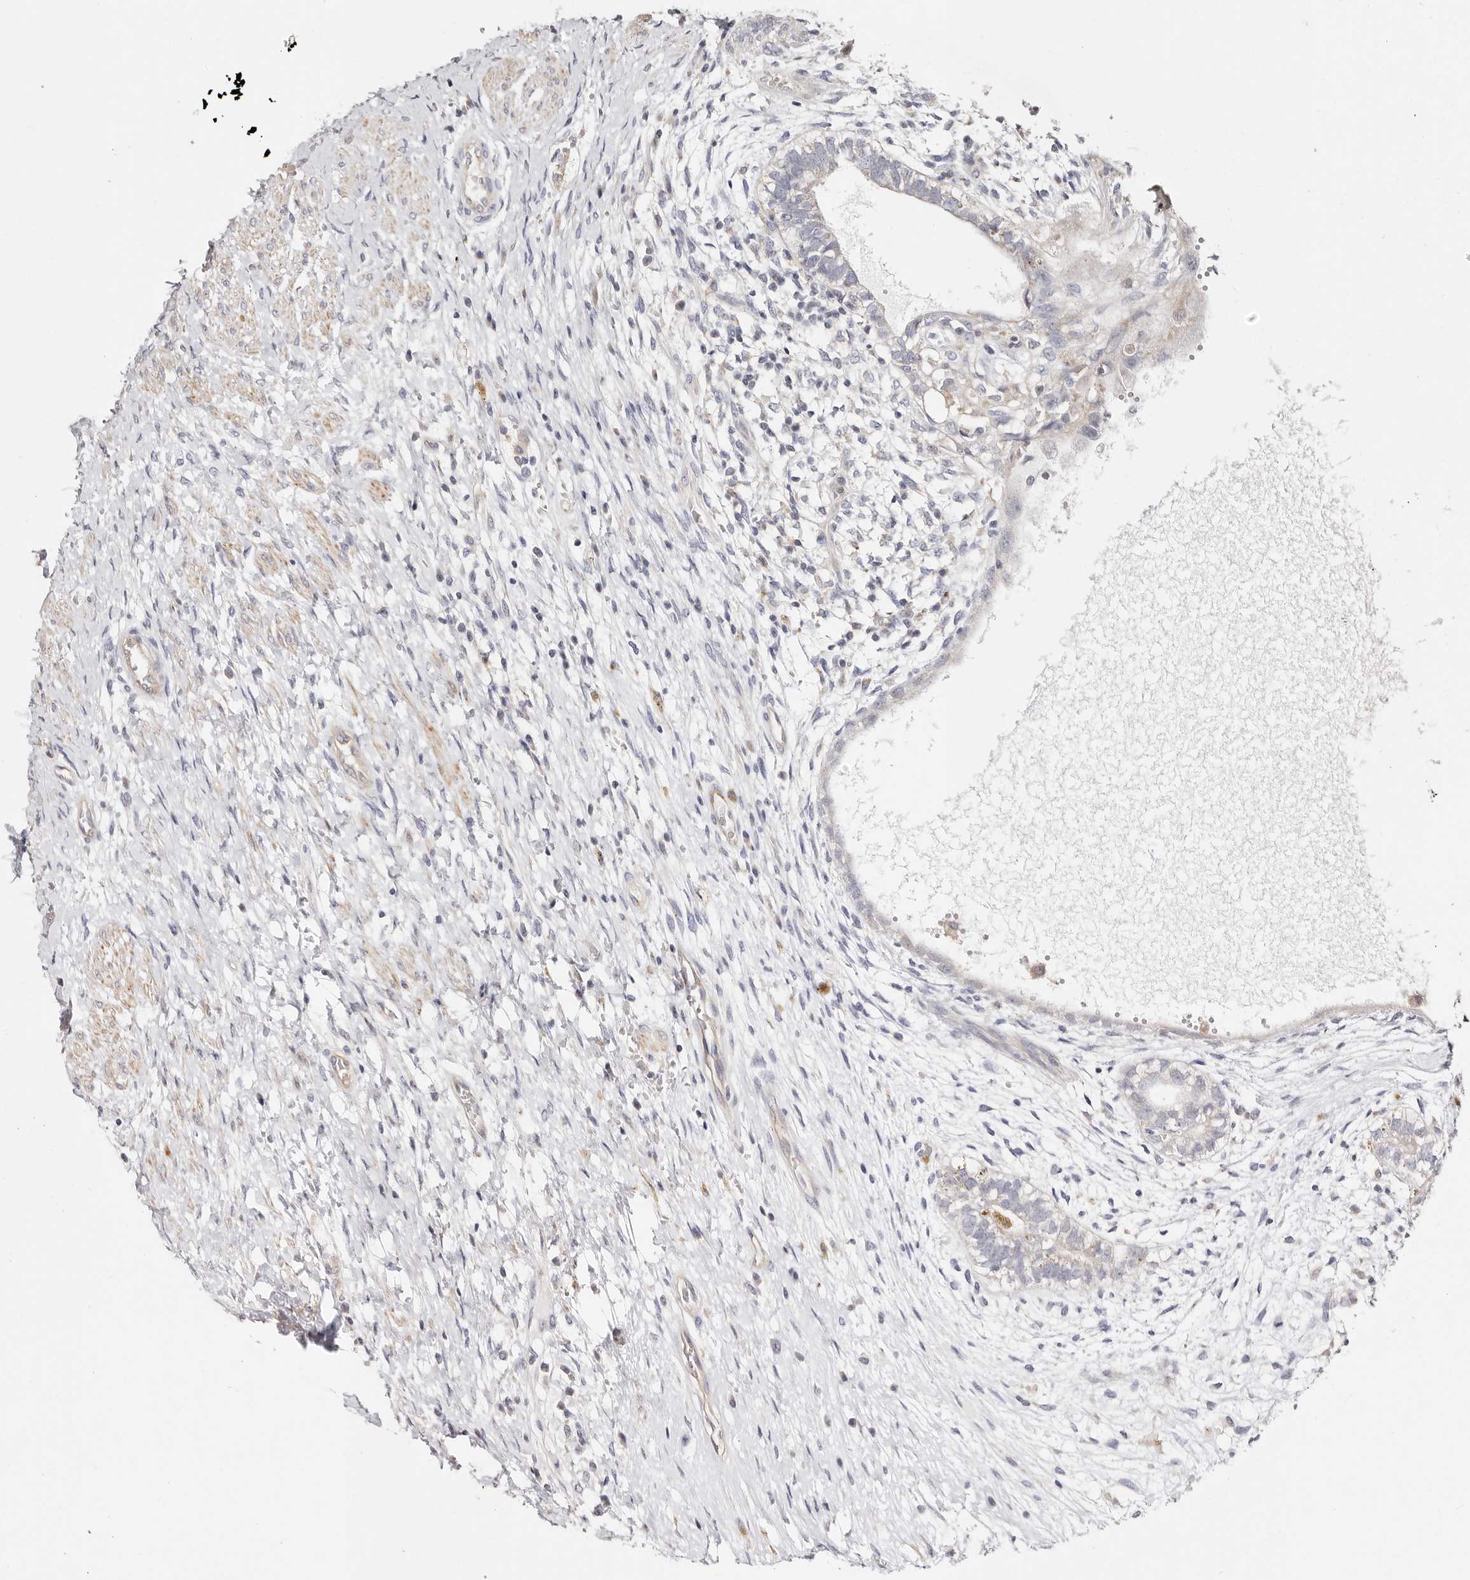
{"staining": {"intensity": "weak", "quantity": "<25%", "location": "cytoplasmic/membranous"}, "tissue": "testis cancer", "cell_type": "Tumor cells", "image_type": "cancer", "snomed": [{"axis": "morphology", "description": "Carcinoma, Embryonal, NOS"}, {"axis": "topography", "description": "Testis"}], "caption": "IHC of human testis cancer (embryonal carcinoma) reveals no positivity in tumor cells.", "gene": "MAPK1", "patient": {"sex": "male", "age": 26}}